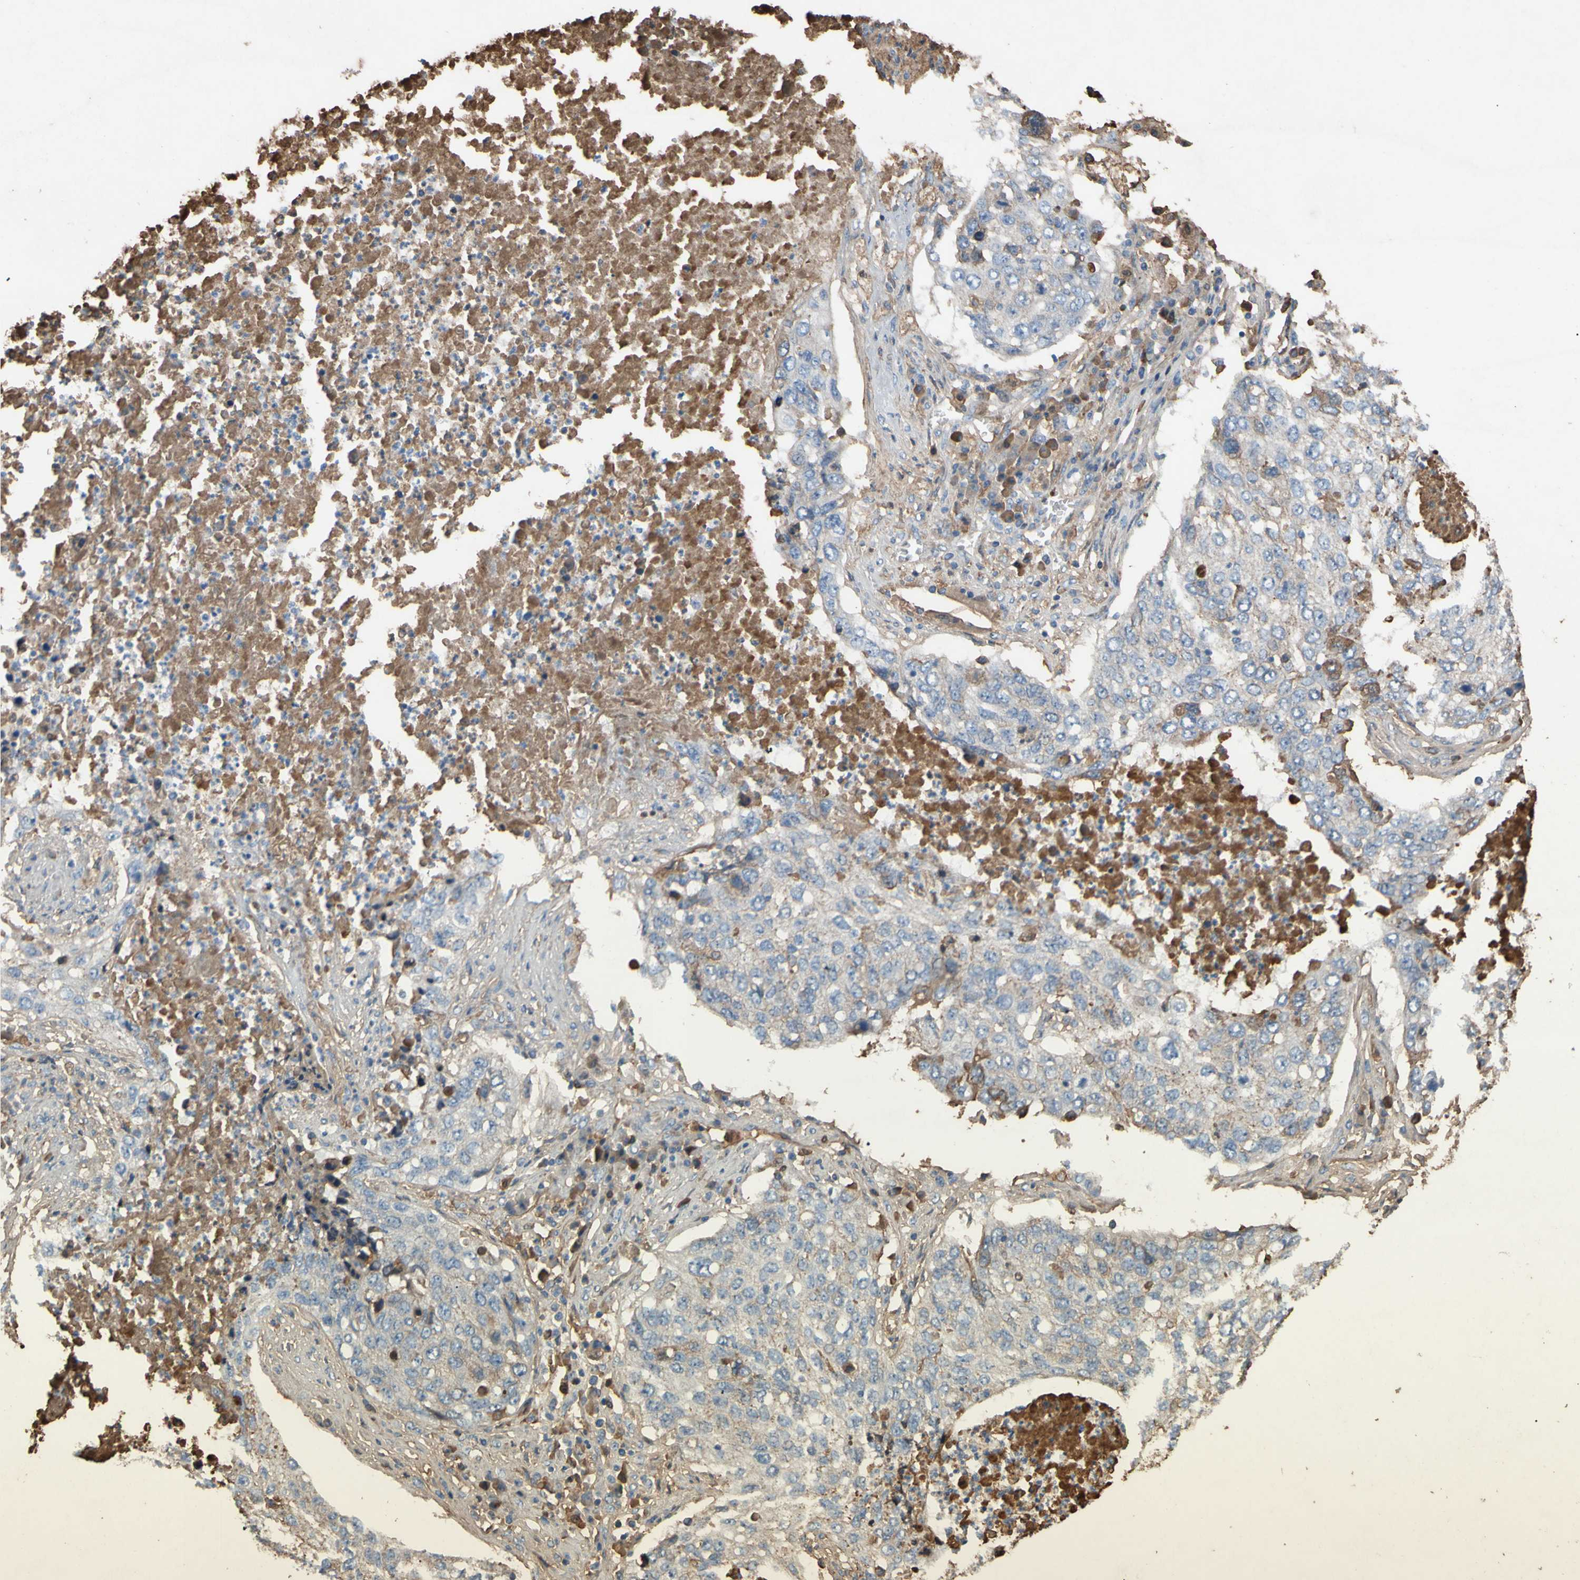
{"staining": {"intensity": "weak", "quantity": "25%-75%", "location": "cytoplasmic/membranous"}, "tissue": "lung cancer", "cell_type": "Tumor cells", "image_type": "cancer", "snomed": [{"axis": "morphology", "description": "Squamous cell carcinoma, NOS"}, {"axis": "topography", "description": "Lung"}], "caption": "Immunohistochemical staining of human lung cancer (squamous cell carcinoma) reveals low levels of weak cytoplasmic/membranous protein expression in about 25%-75% of tumor cells. Immunohistochemistry (ihc) stains the protein in brown and the nuclei are stained blue.", "gene": "PTGDS", "patient": {"sex": "female", "age": 63}}